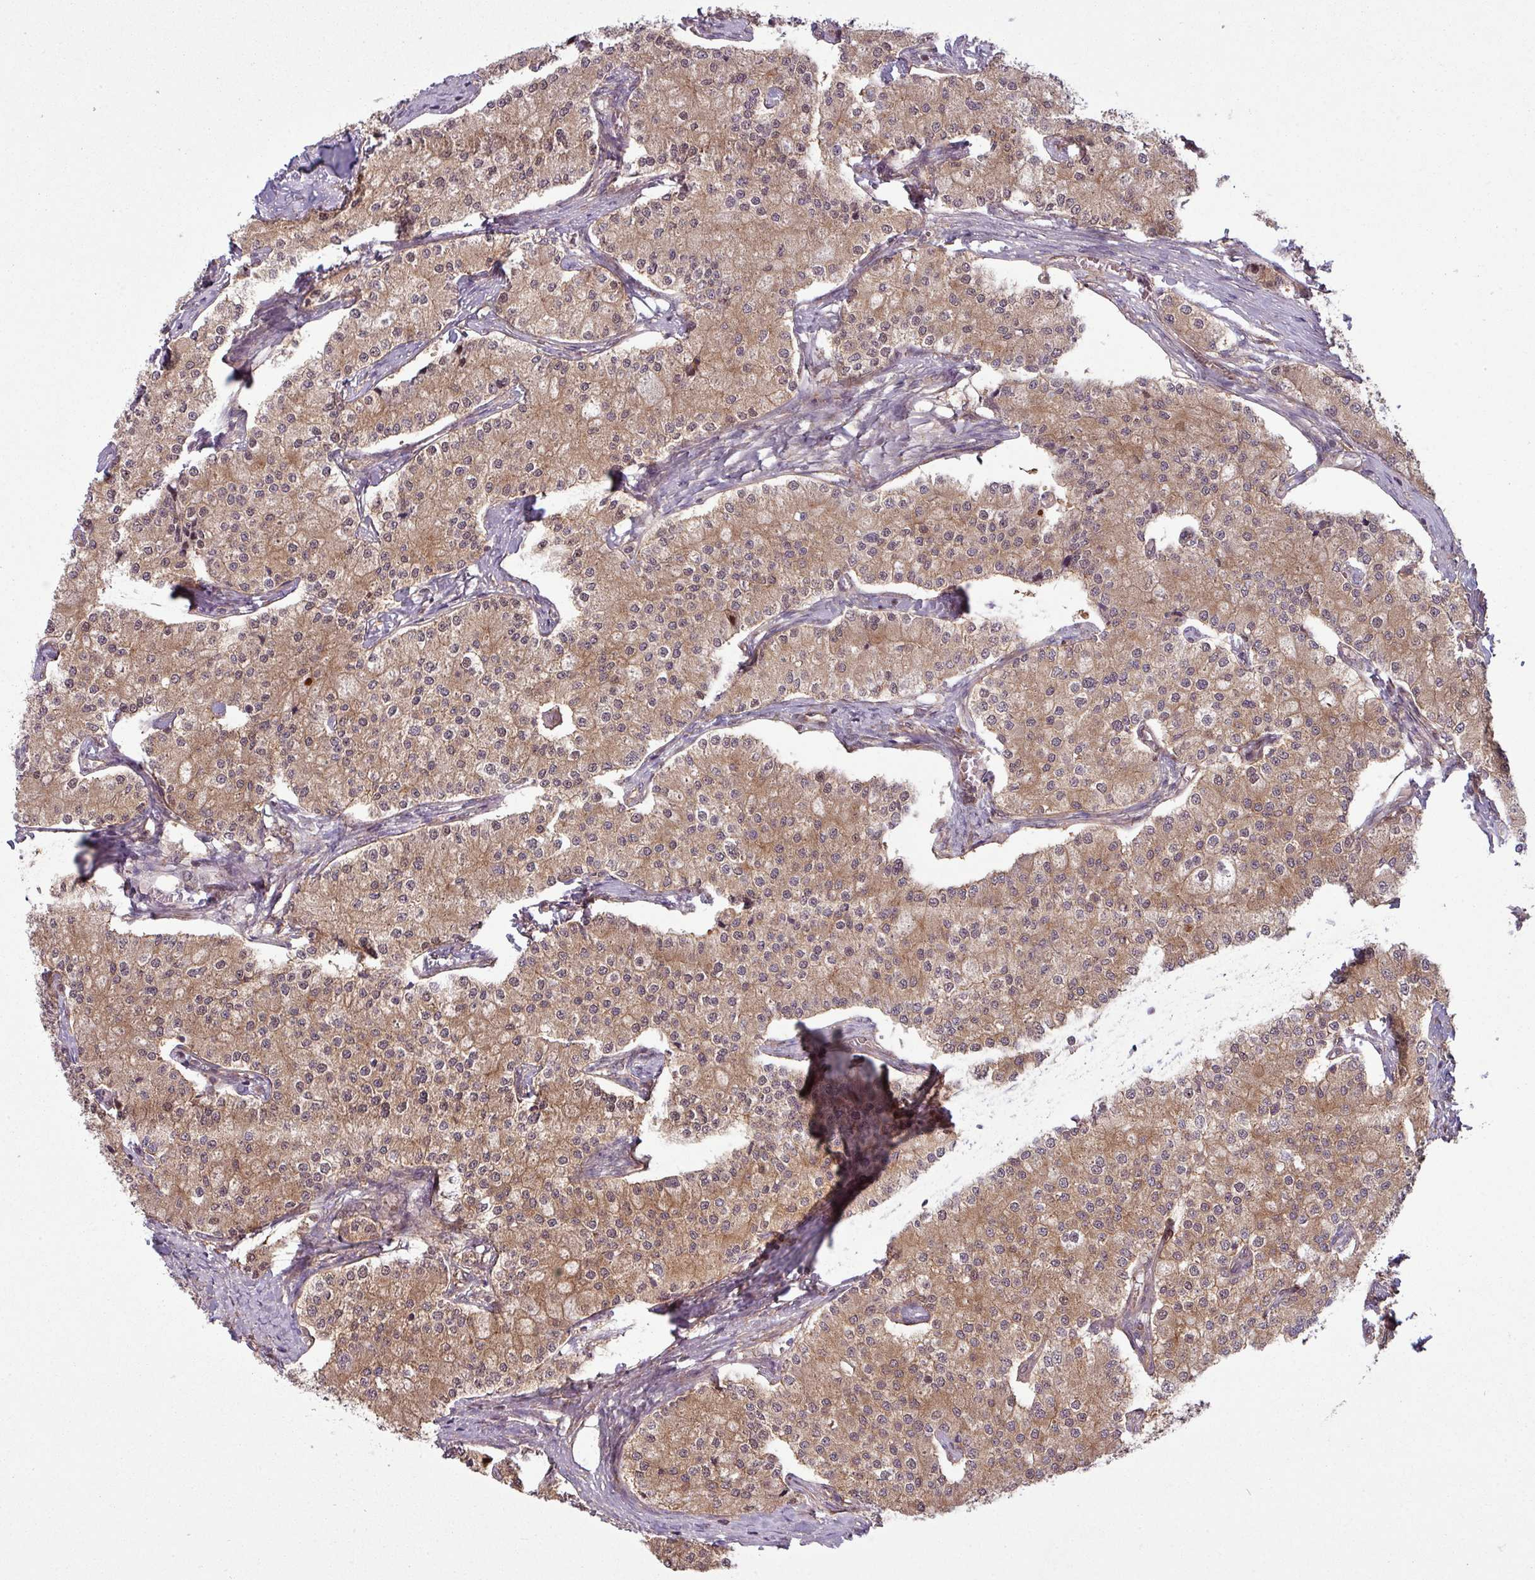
{"staining": {"intensity": "moderate", "quantity": ">75%", "location": "cytoplasmic/membranous,nuclear"}, "tissue": "carcinoid", "cell_type": "Tumor cells", "image_type": "cancer", "snomed": [{"axis": "morphology", "description": "Carcinoid, malignant, NOS"}, {"axis": "topography", "description": "Colon"}], "caption": "Immunohistochemistry photomicrograph of neoplastic tissue: malignant carcinoid stained using IHC exhibits medium levels of moderate protein expression localized specifically in the cytoplasmic/membranous and nuclear of tumor cells, appearing as a cytoplasmic/membranous and nuclear brown color.", "gene": "SNRNP25", "patient": {"sex": "female", "age": 52}}